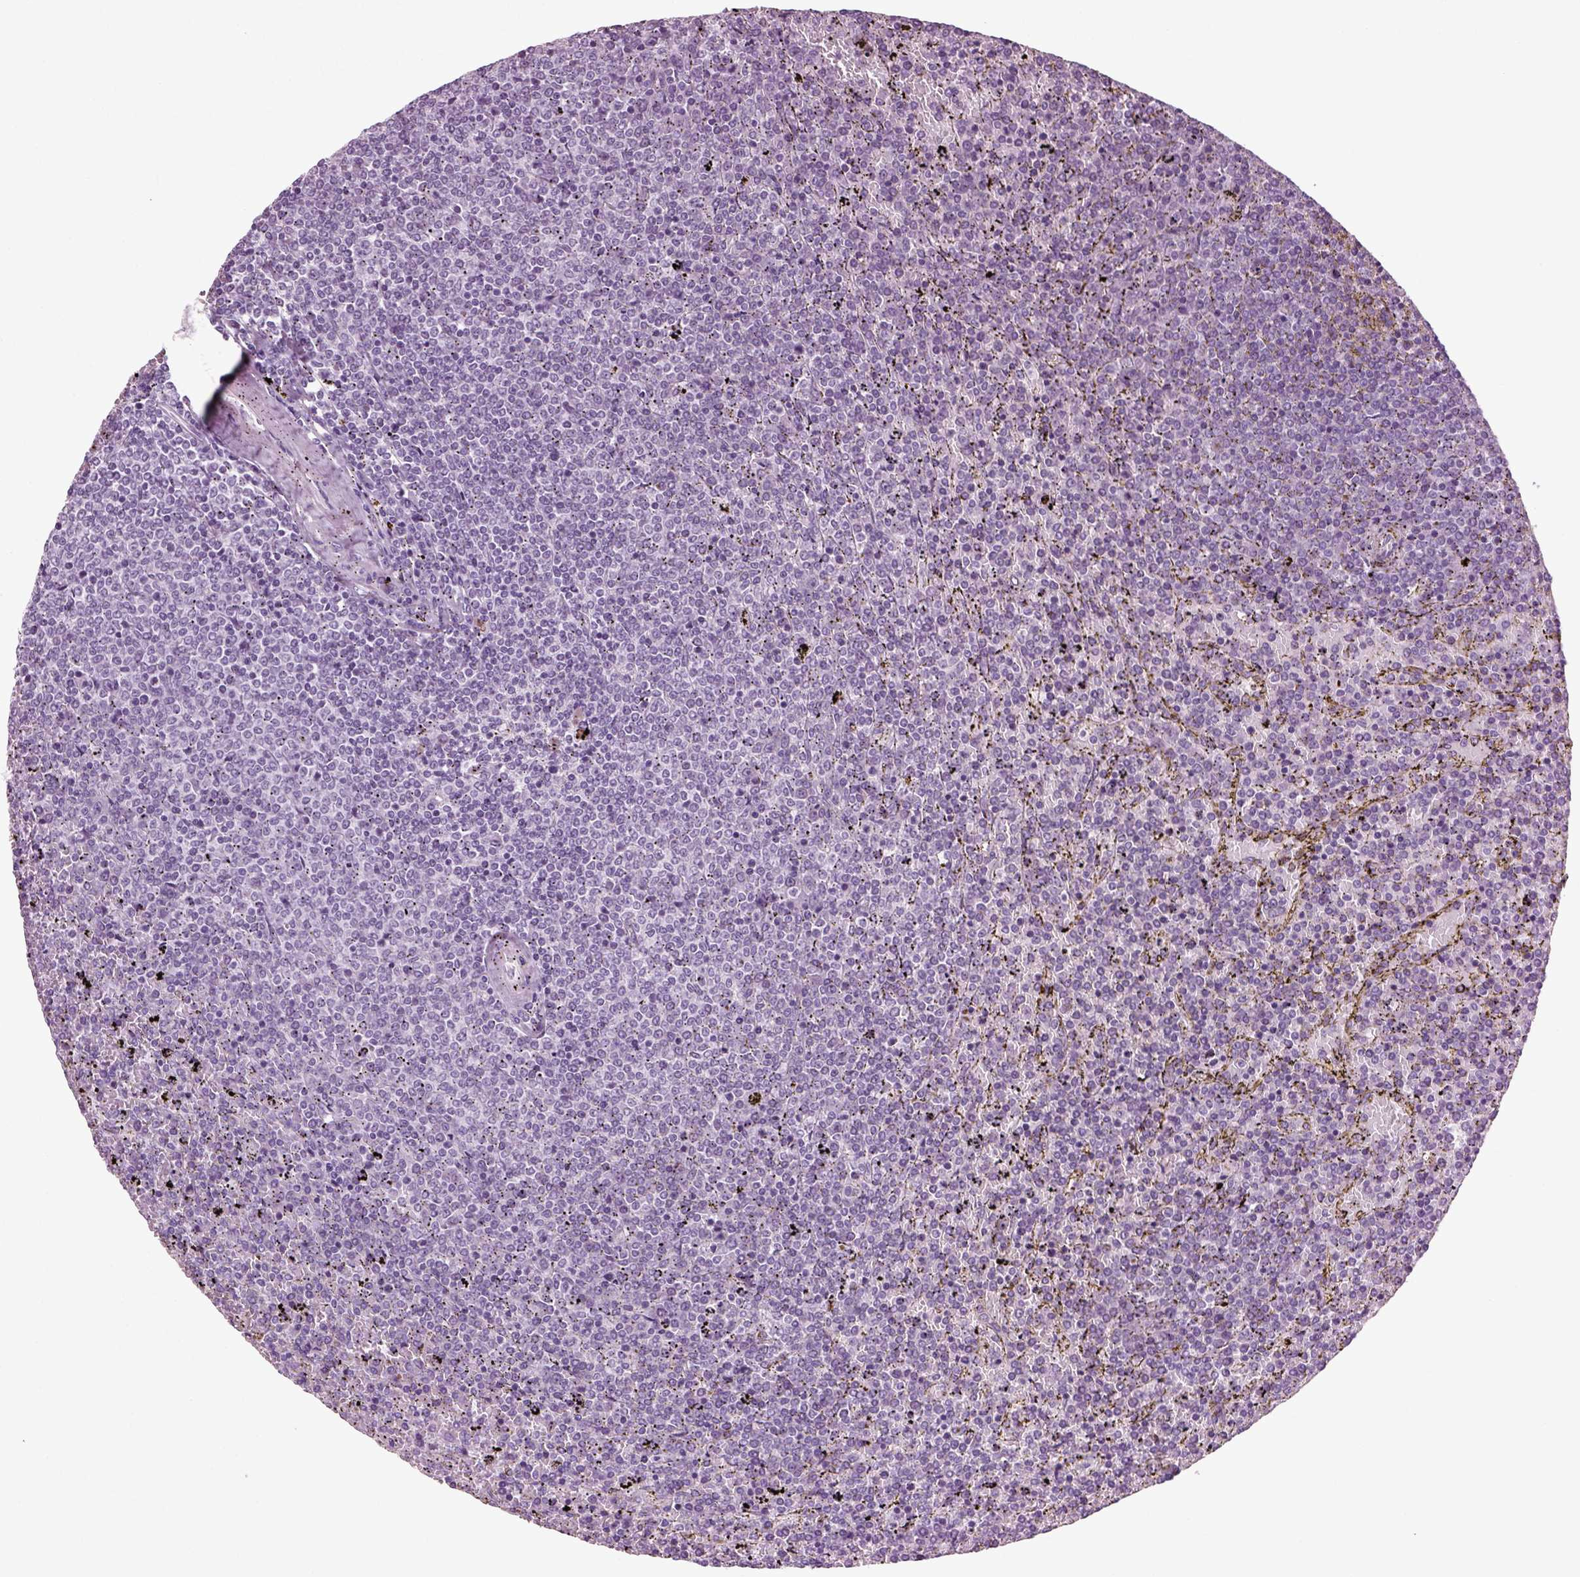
{"staining": {"intensity": "negative", "quantity": "none", "location": "none"}, "tissue": "lymphoma", "cell_type": "Tumor cells", "image_type": "cancer", "snomed": [{"axis": "morphology", "description": "Malignant lymphoma, non-Hodgkin's type, Low grade"}, {"axis": "topography", "description": "Spleen"}], "caption": "This is an immunohistochemistry (IHC) histopathology image of human low-grade malignant lymphoma, non-Hodgkin's type. There is no expression in tumor cells.", "gene": "PRLH", "patient": {"sex": "female", "age": 77}}